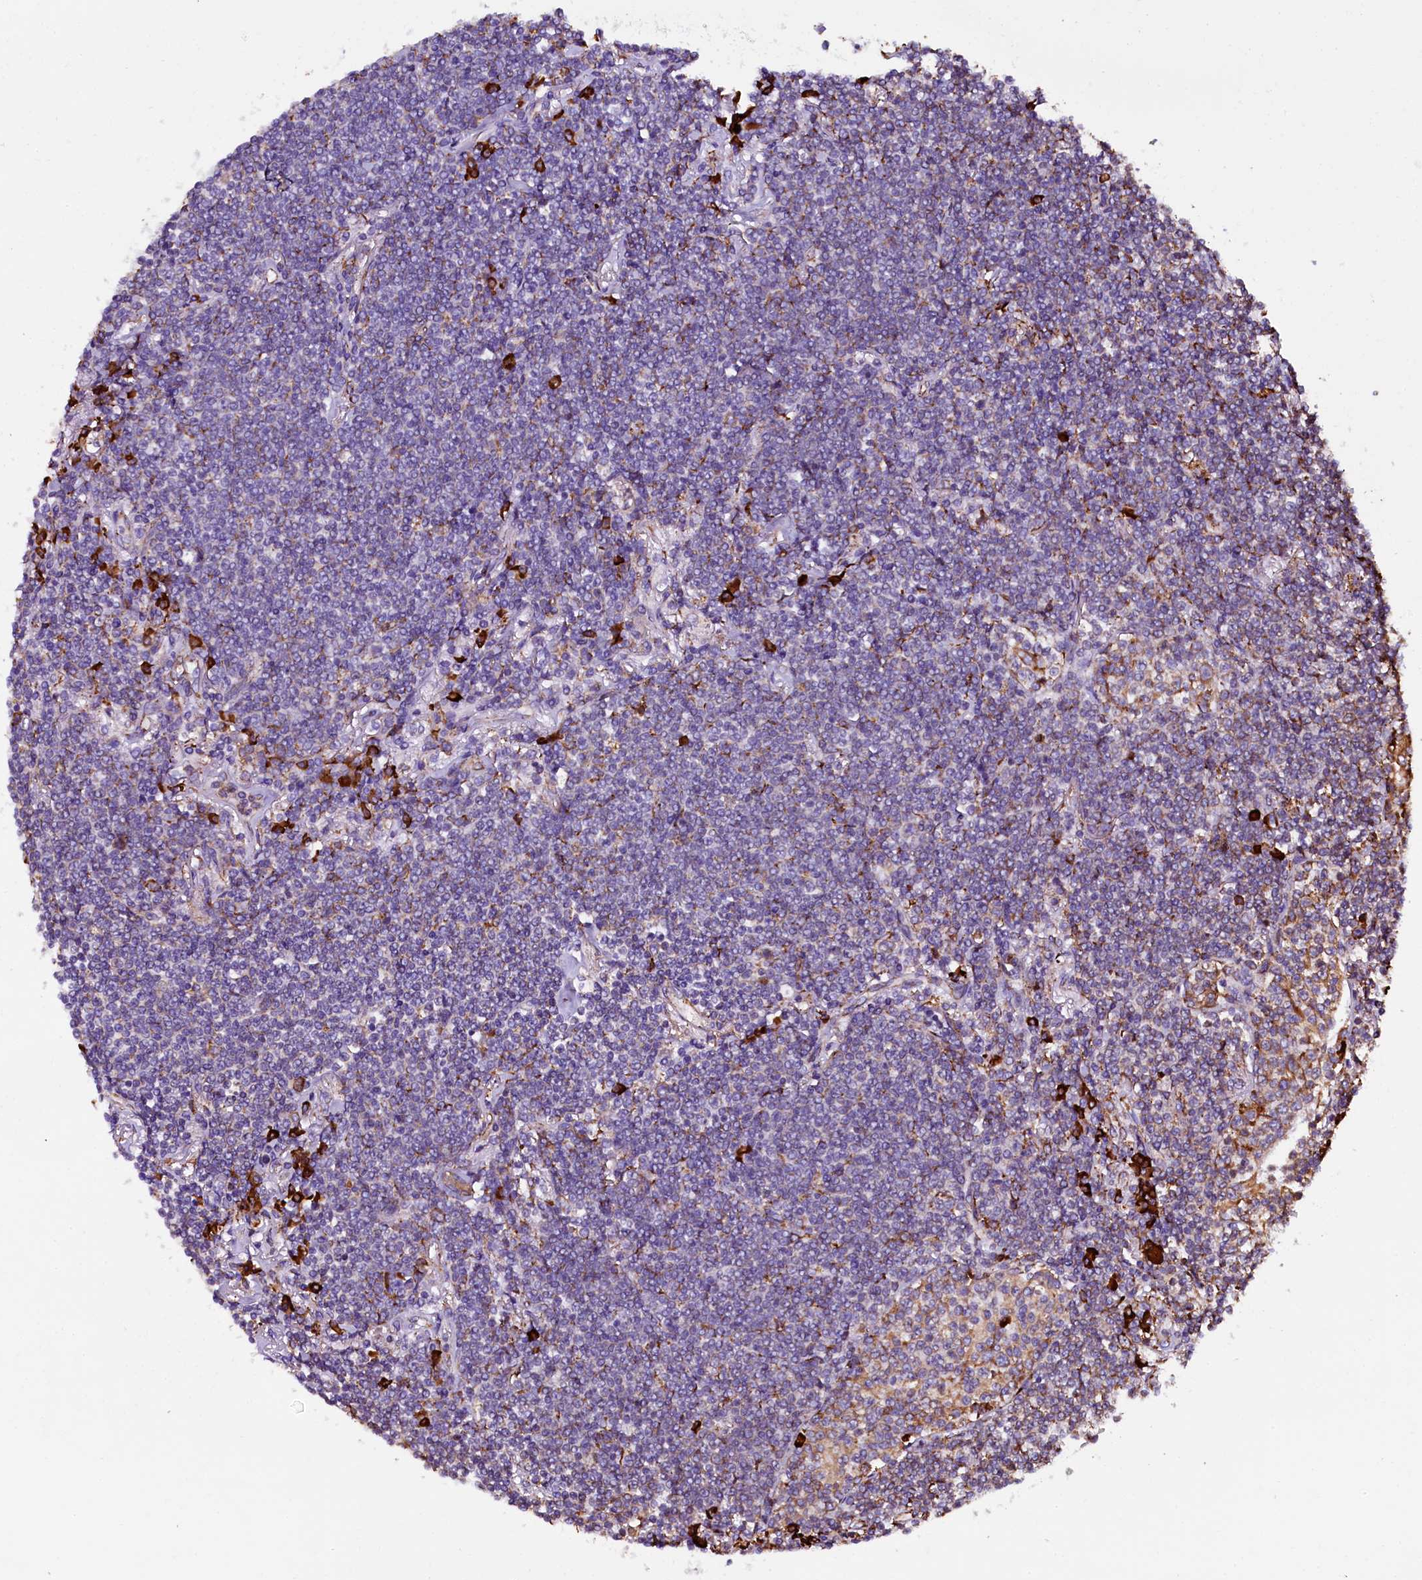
{"staining": {"intensity": "negative", "quantity": "none", "location": "none"}, "tissue": "lymphoma", "cell_type": "Tumor cells", "image_type": "cancer", "snomed": [{"axis": "morphology", "description": "Malignant lymphoma, non-Hodgkin's type, Low grade"}, {"axis": "topography", "description": "Lung"}], "caption": "This photomicrograph is of lymphoma stained with immunohistochemistry (IHC) to label a protein in brown with the nuclei are counter-stained blue. There is no staining in tumor cells.", "gene": "CAPS2", "patient": {"sex": "female", "age": 71}}